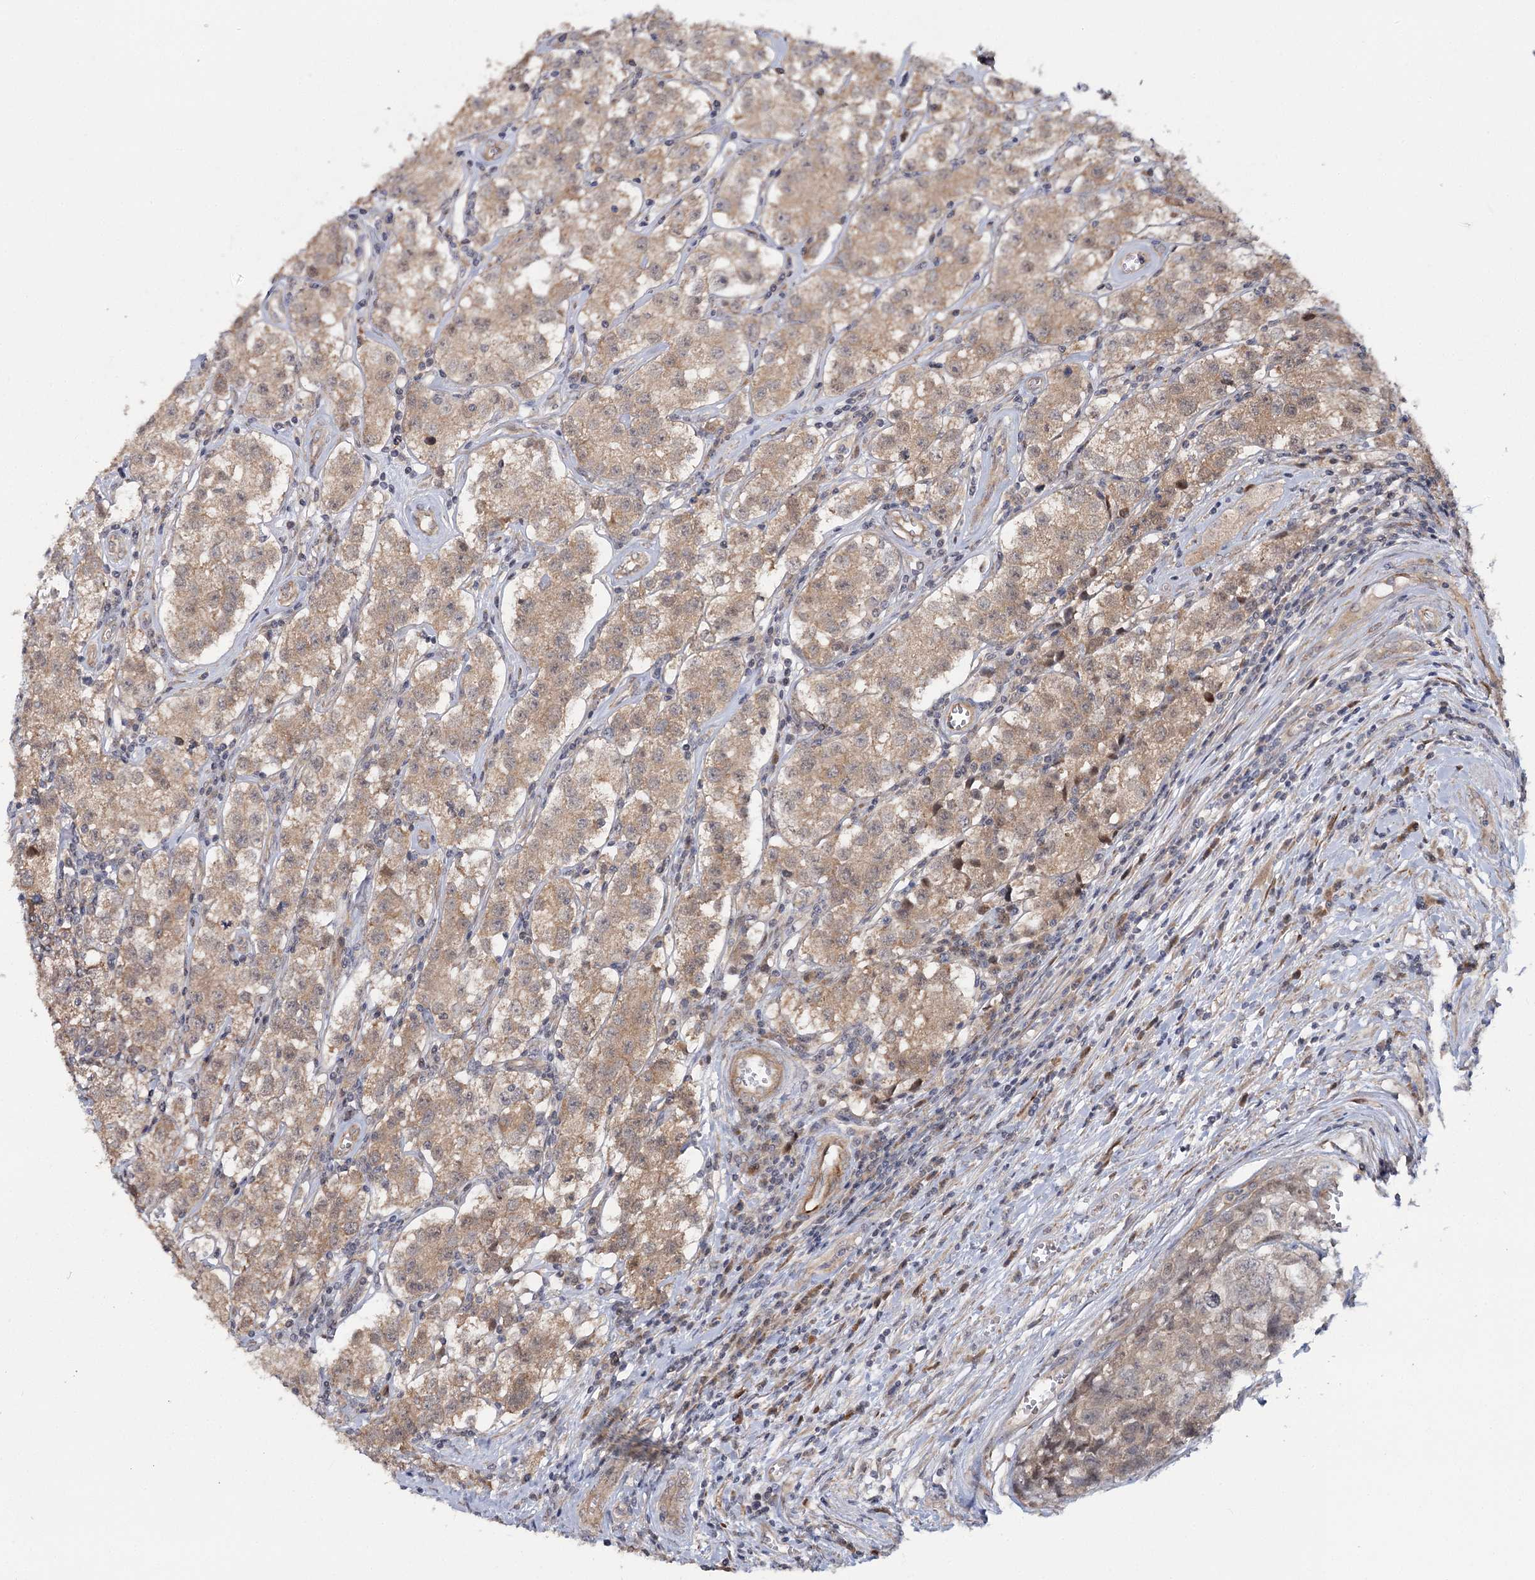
{"staining": {"intensity": "moderate", "quantity": ">75%", "location": "cytoplasmic/membranous"}, "tissue": "testis cancer", "cell_type": "Tumor cells", "image_type": "cancer", "snomed": [{"axis": "morphology", "description": "Seminoma, NOS"}, {"axis": "morphology", "description": "Carcinoma, Embryonal, NOS"}, {"axis": "topography", "description": "Testis"}], "caption": "An image of testis cancer (seminoma) stained for a protein displays moderate cytoplasmic/membranous brown staining in tumor cells. The staining was performed using DAB, with brown indicating positive protein expression. Nuclei are stained blue with hematoxylin.", "gene": "TBC1D9B", "patient": {"sex": "male", "age": 43}}